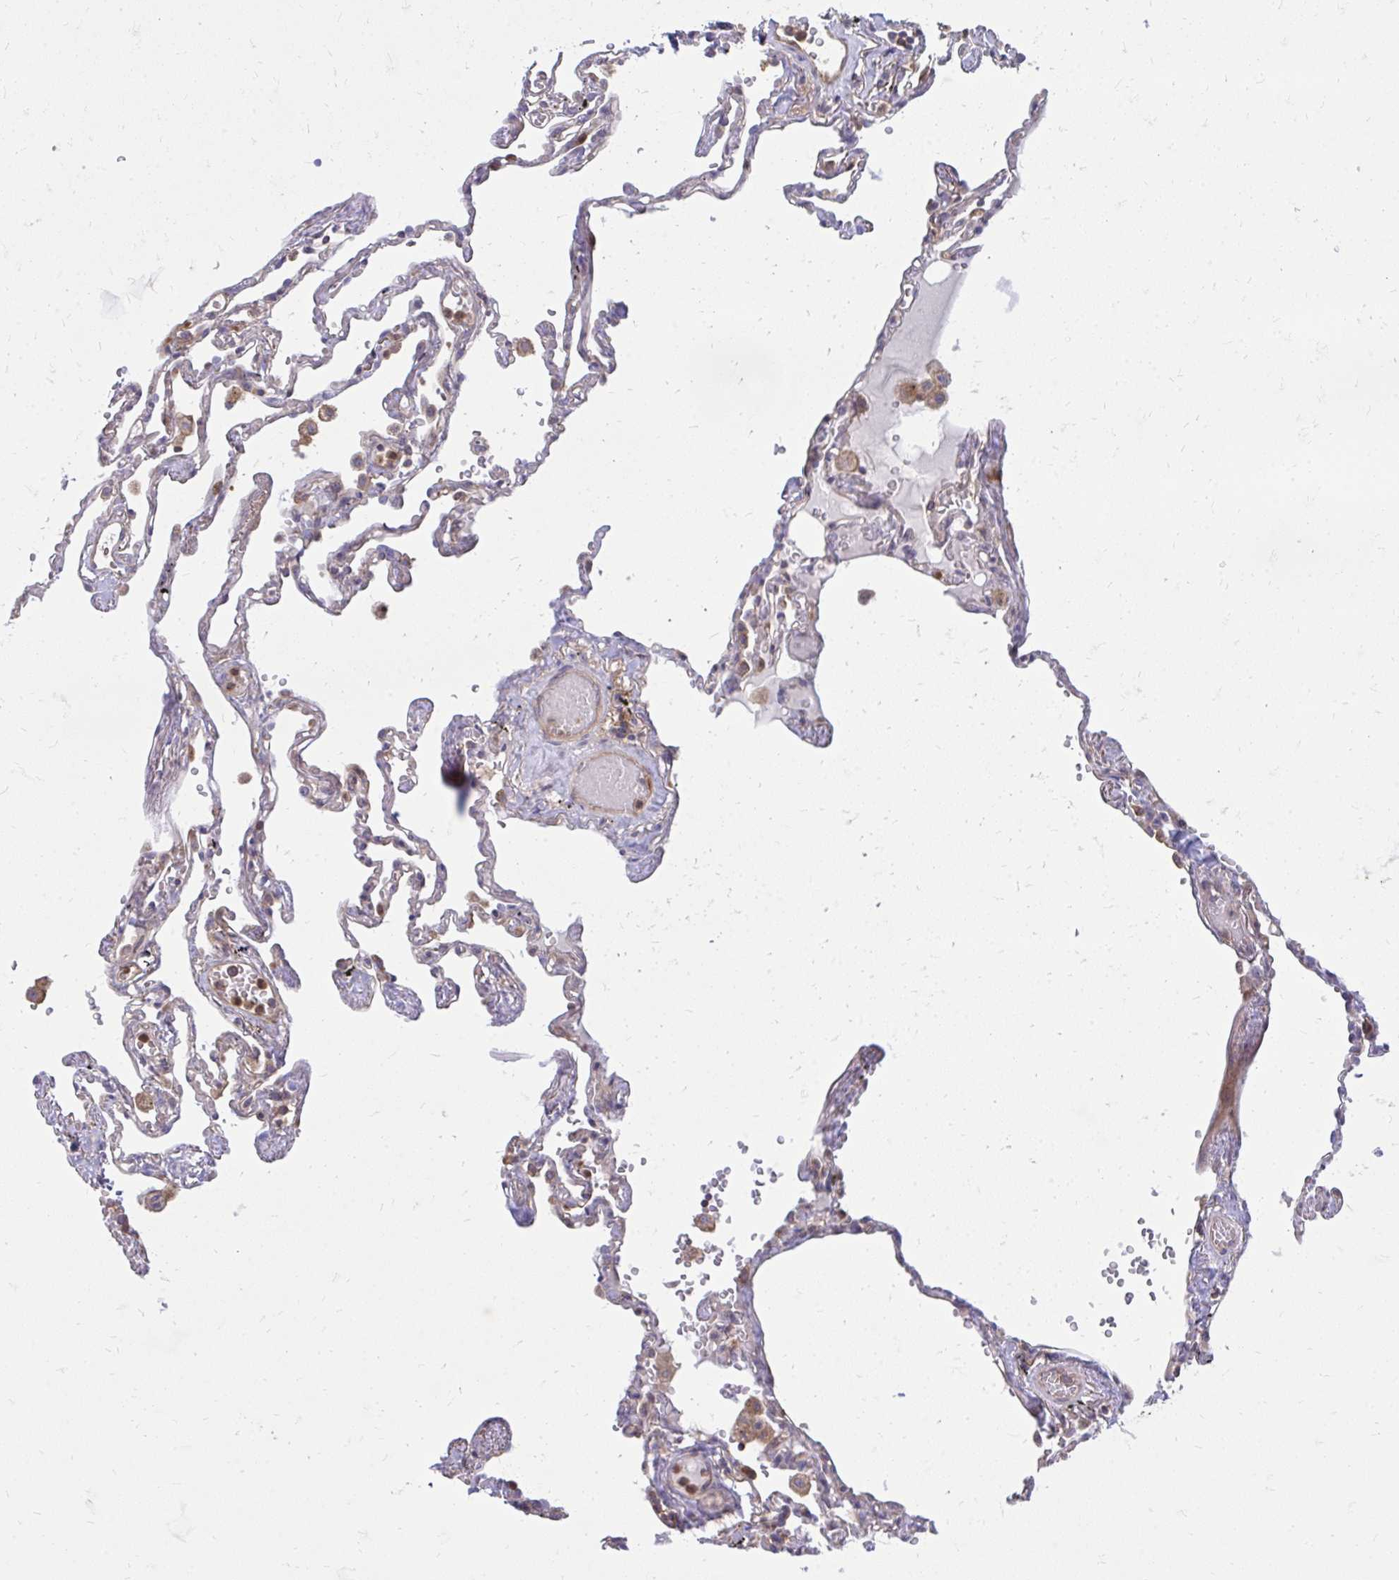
{"staining": {"intensity": "moderate", "quantity": "25%-75%", "location": "cytoplasmic/membranous"}, "tissue": "lung", "cell_type": "Alveolar cells", "image_type": "normal", "snomed": [{"axis": "morphology", "description": "Normal tissue, NOS"}, {"axis": "topography", "description": "Lung"}], "caption": "Alveolar cells display moderate cytoplasmic/membranous positivity in about 25%-75% of cells in benign lung. The protein of interest is shown in brown color, while the nuclei are stained blue.", "gene": "ASAP1", "patient": {"sex": "female", "age": 67}}